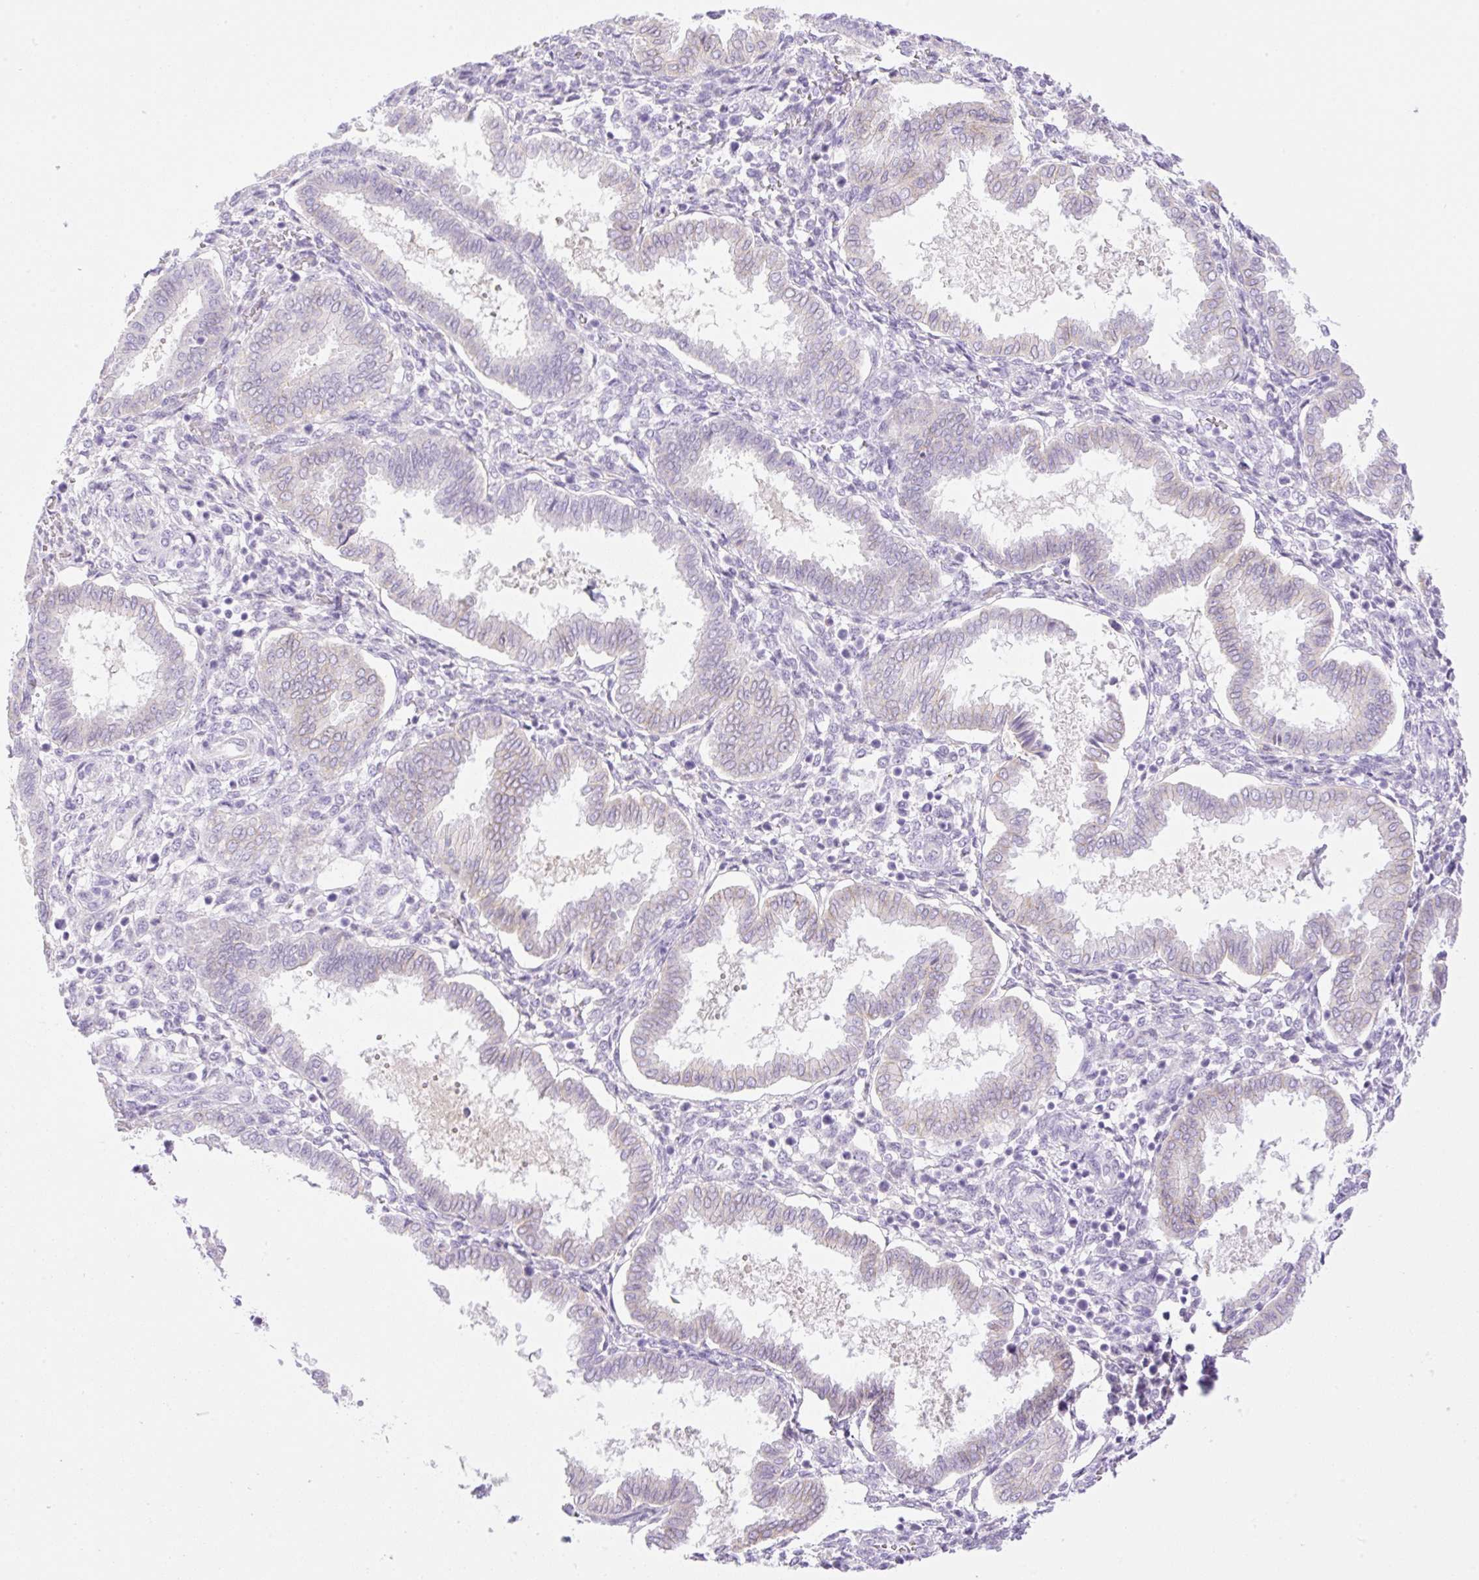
{"staining": {"intensity": "negative", "quantity": "none", "location": "none"}, "tissue": "endometrium", "cell_type": "Cells in endometrial stroma", "image_type": "normal", "snomed": [{"axis": "morphology", "description": "Normal tissue, NOS"}, {"axis": "topography", "description": "Endometrium"}], "caption": "Photomicrograph shows no significant protein positivity in cells in endometrial stroma of unremarkable endometrium.", "gene": "PALM3", "patient": {"sex": "female", "age": 24}}